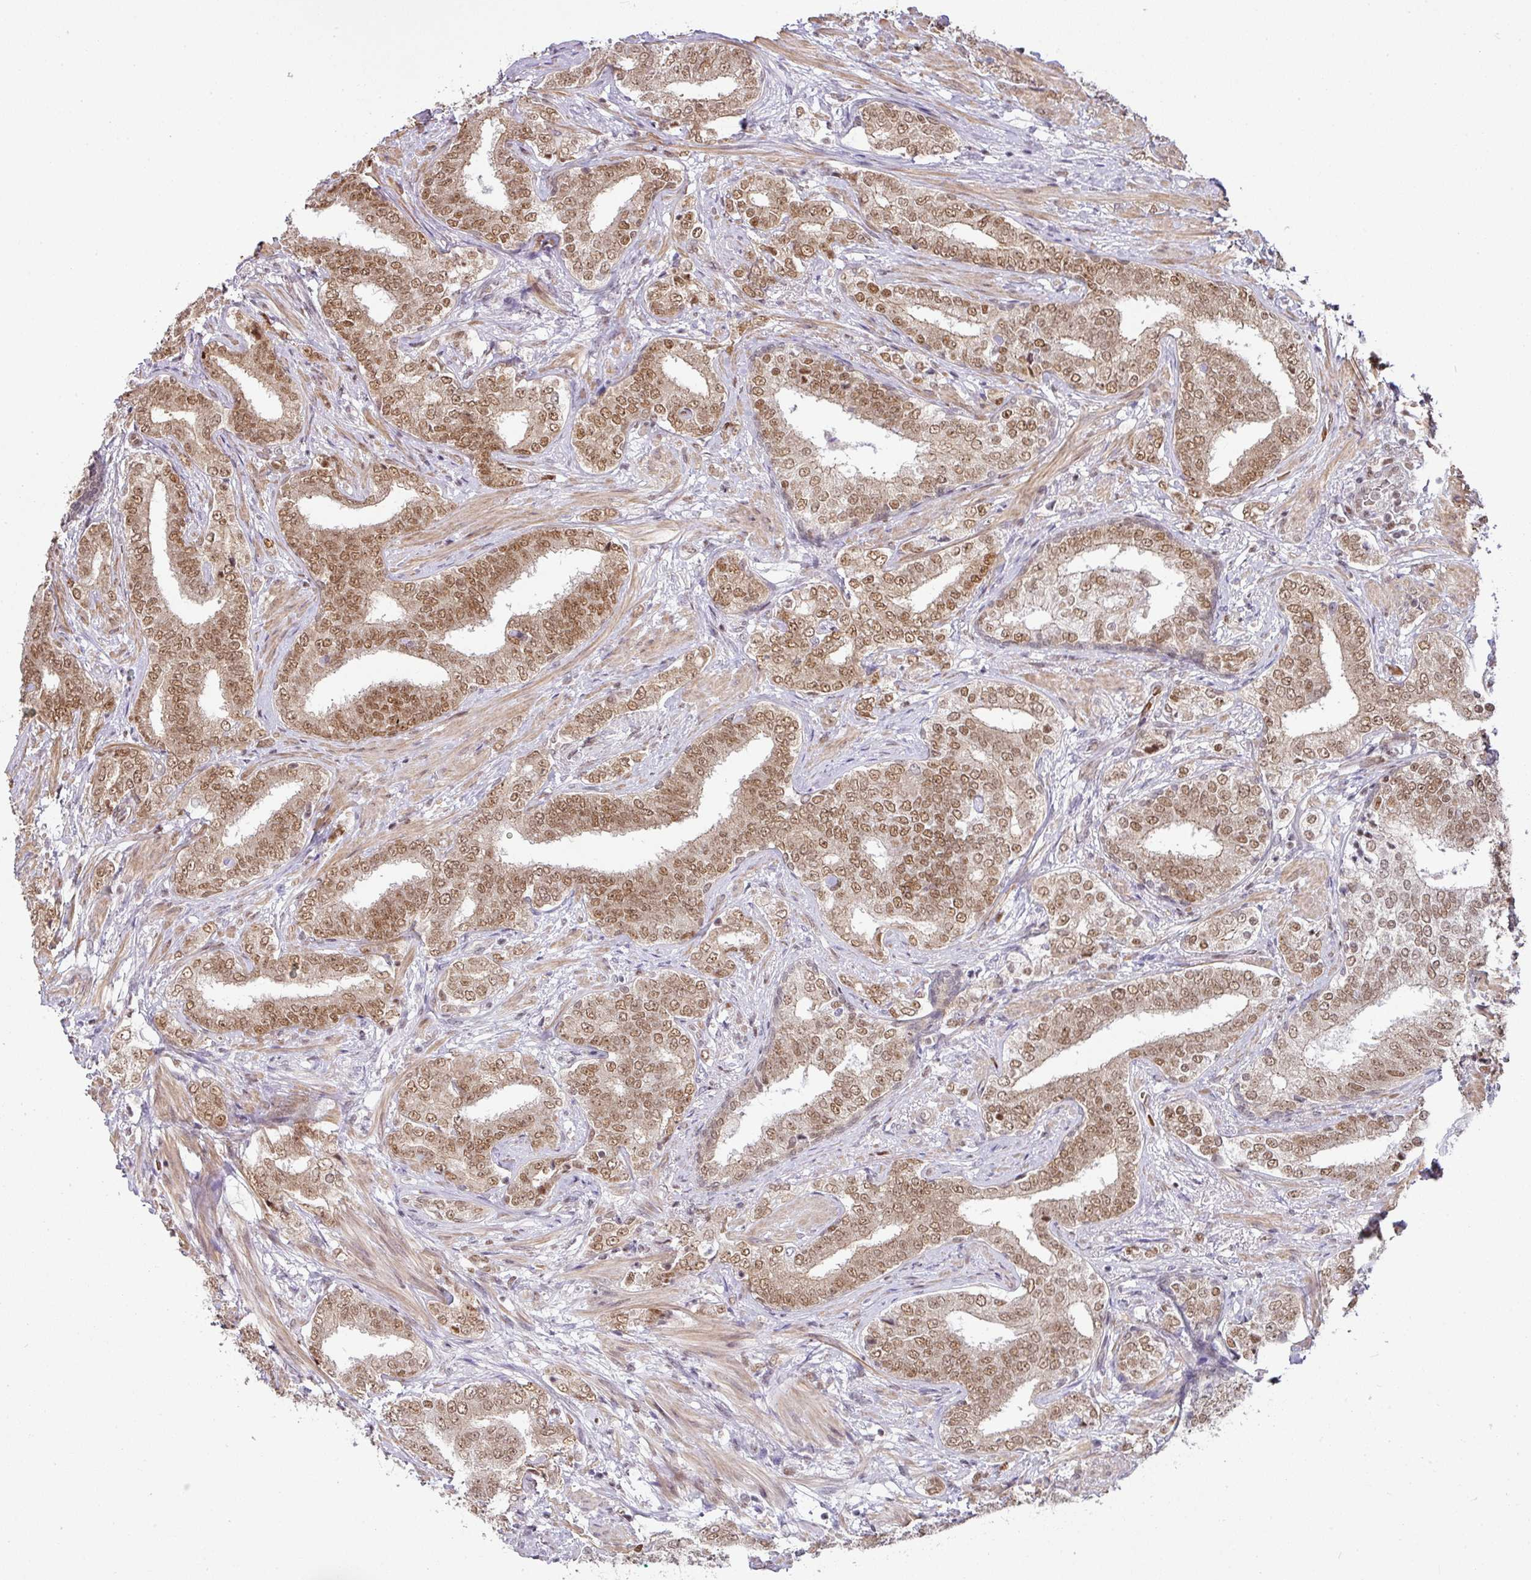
{"staining": {"intensity": "moderate", "quantity": ">75%", "location": "nuclear"}, "tissue": "prostate cancer", "cell_type": "Tumor cells", "image_type": "cancer", "snomed": [{"axis": "morphology", "description": "Adenocarcinoma, High grade"}, {"axis": "topography", "description": "Prostate"}], "caption": "Immunohistochemistry (IHC) (DAB) staining of prostate cancer (adenocarcinoma (high-grade)) reveals moderate nuclear protein staining in about >75% of tumor cells.", "gene": "NCOA5", "patient": {"sex": "male", "age": 72}}